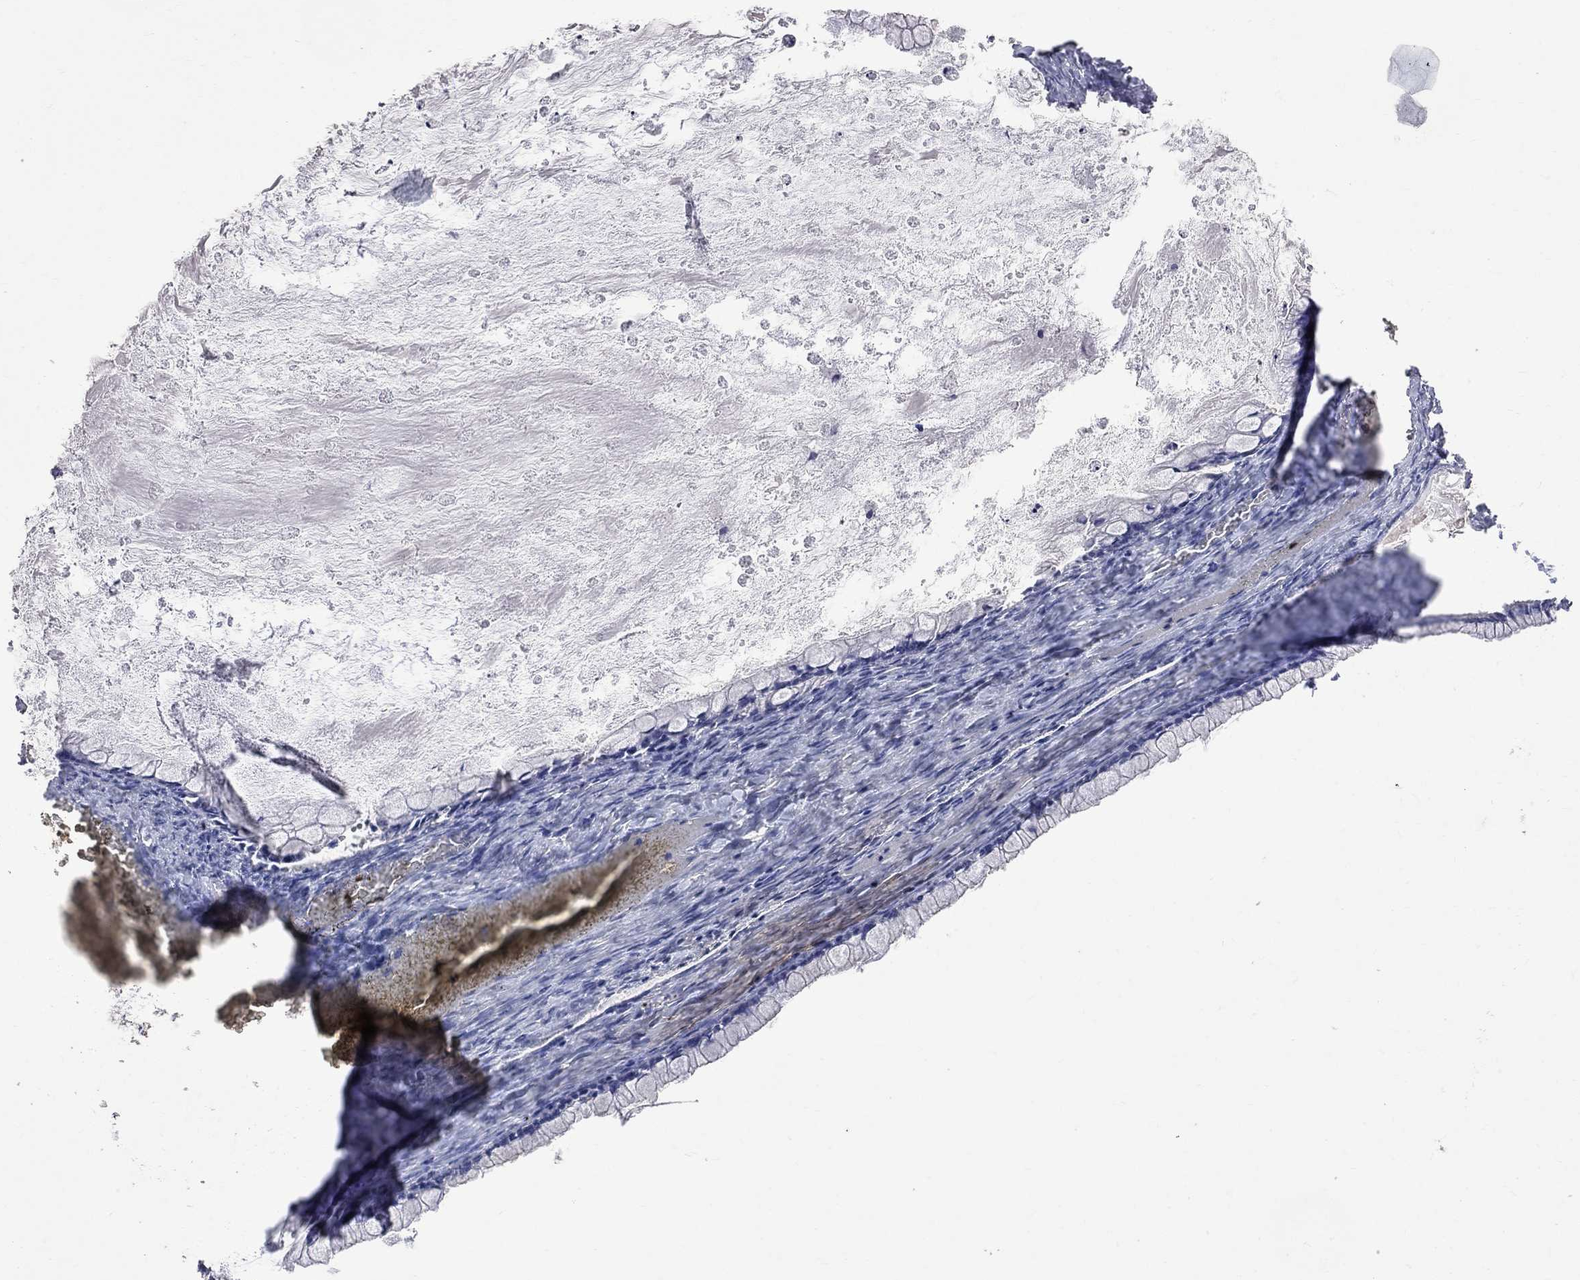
{"staining": {"intensity": "negative", "quantity": "none", "location": "none"}, "tissue": "ovarian cancer", "cell_type": "Tumor cells", "image_type": "cancer", "snomed": [{"axis": "morphology", "description": "Cystadenocarcinoma, mucinous, NOS"}, {"axis": "topography", "description": "Ovary"}], "caption": "Immunohistochemistry (IHC) image of neoplastic tissue: human mucinous cystadenocarcinoma (ovarian) stained with DAB (3,3'-diaminobenzidine) demonstrates no significant protein expression in tumor cells. (DAB (3,3'-diaminobenzidine) immunohistochemistry (IHC) with hematoxylin counter stain).", "gene": "CKAP2", "patient": {"sex": "female", "age": 67}}